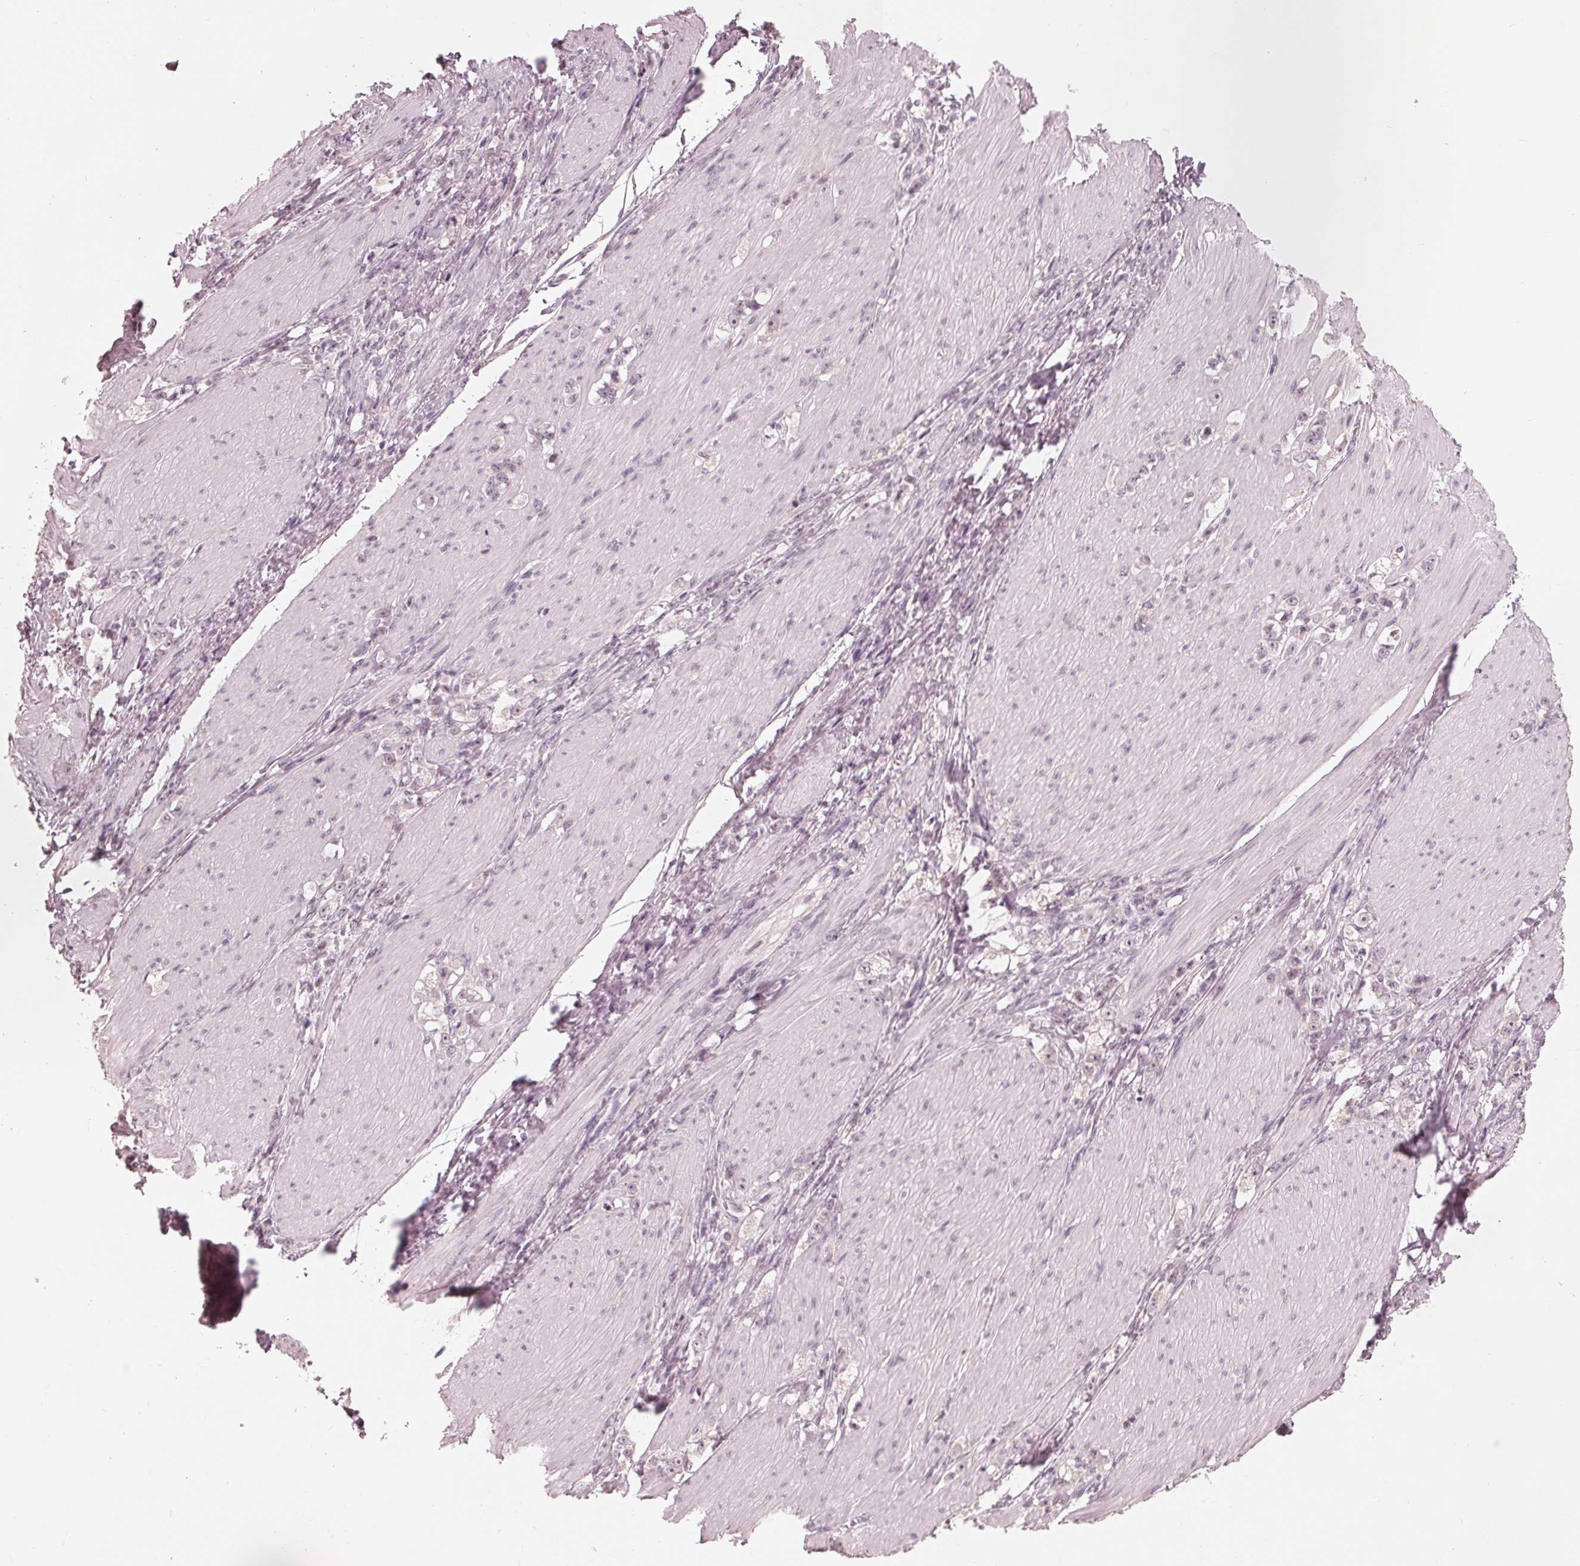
{"staining": {"intensity": "negative", "quantity": "none", "location": "none"}, "tissue": "stomach cancer", "cell_type": "Tumor cells", "image_type": "cancer", "snomed": [{"axis": "morphology", "description": "Adenocarcinoma, NOS"}, {"axis": "topography", "description": "Stomach, lower"}], "caption": "Immunohistochemistry histopathology image of neoplastic tissue: stomach adenocarcinoma stained with DAB (3,3'-diaminobenzidine) shows no significant protein staining in tumor cells. (Brightfield microscopy of DAB IHC at high magnification).", "gene": "ADPRHL1", "patient": {"sex": "male", "age": 88}}